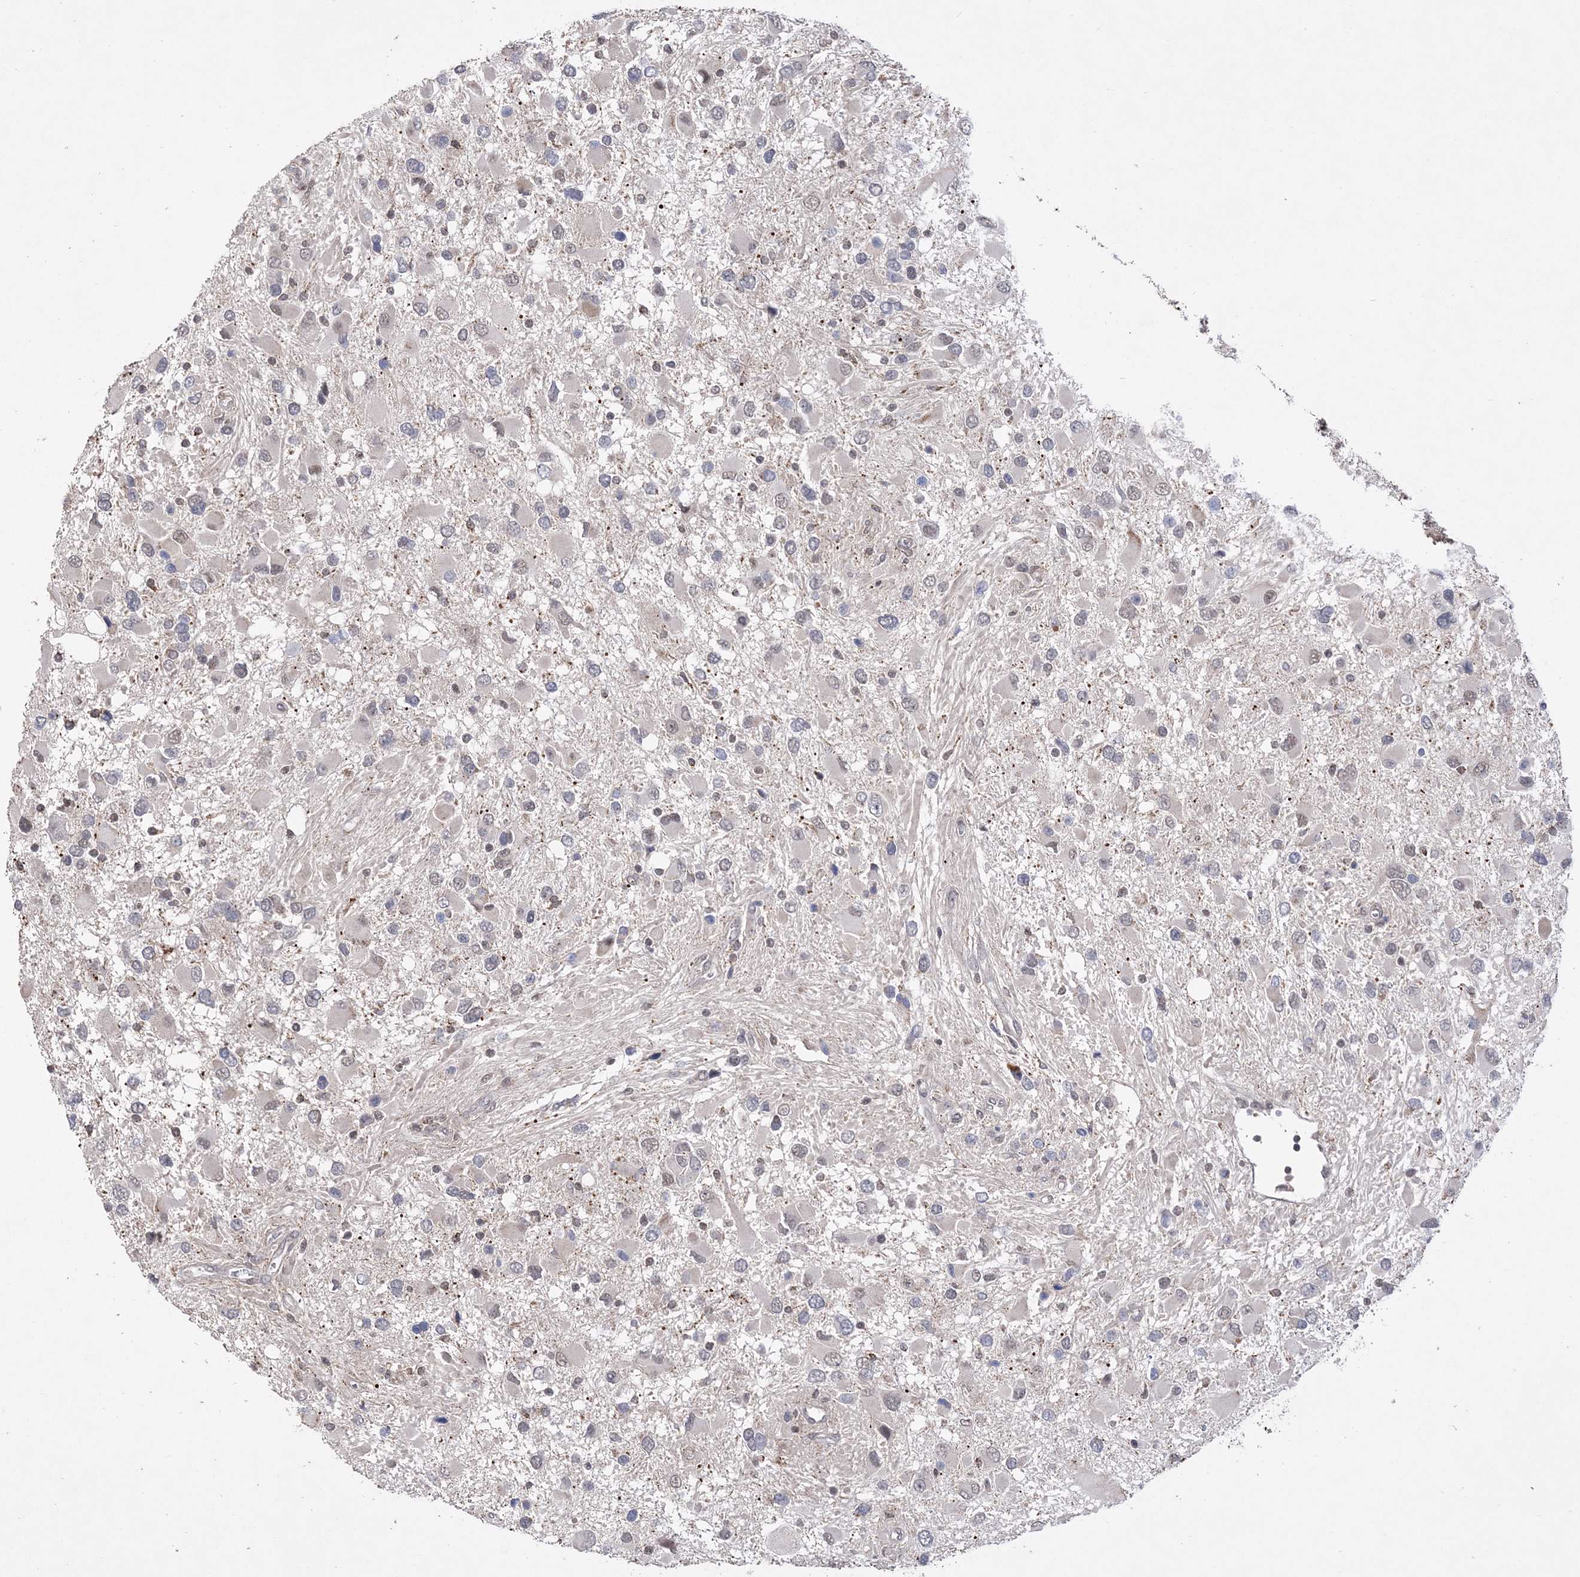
{"staining": {"intensity": "negative", "quantity": "none", "location": "none"}, "tissue": "glioma", "cell_type": "Tumor cells", "image_type": "cancer", "snomed": [{"axis": "morphology", "description": "Glioma, malignant, High grade"}, {"axis": "topography", "description": "Brain"}], "caption": "Tumor cells are negative for protein expression in human malignant glioma (high-grade).", "gene": "BOD1L1", "patient": {"sex": "male", "age": 53}}